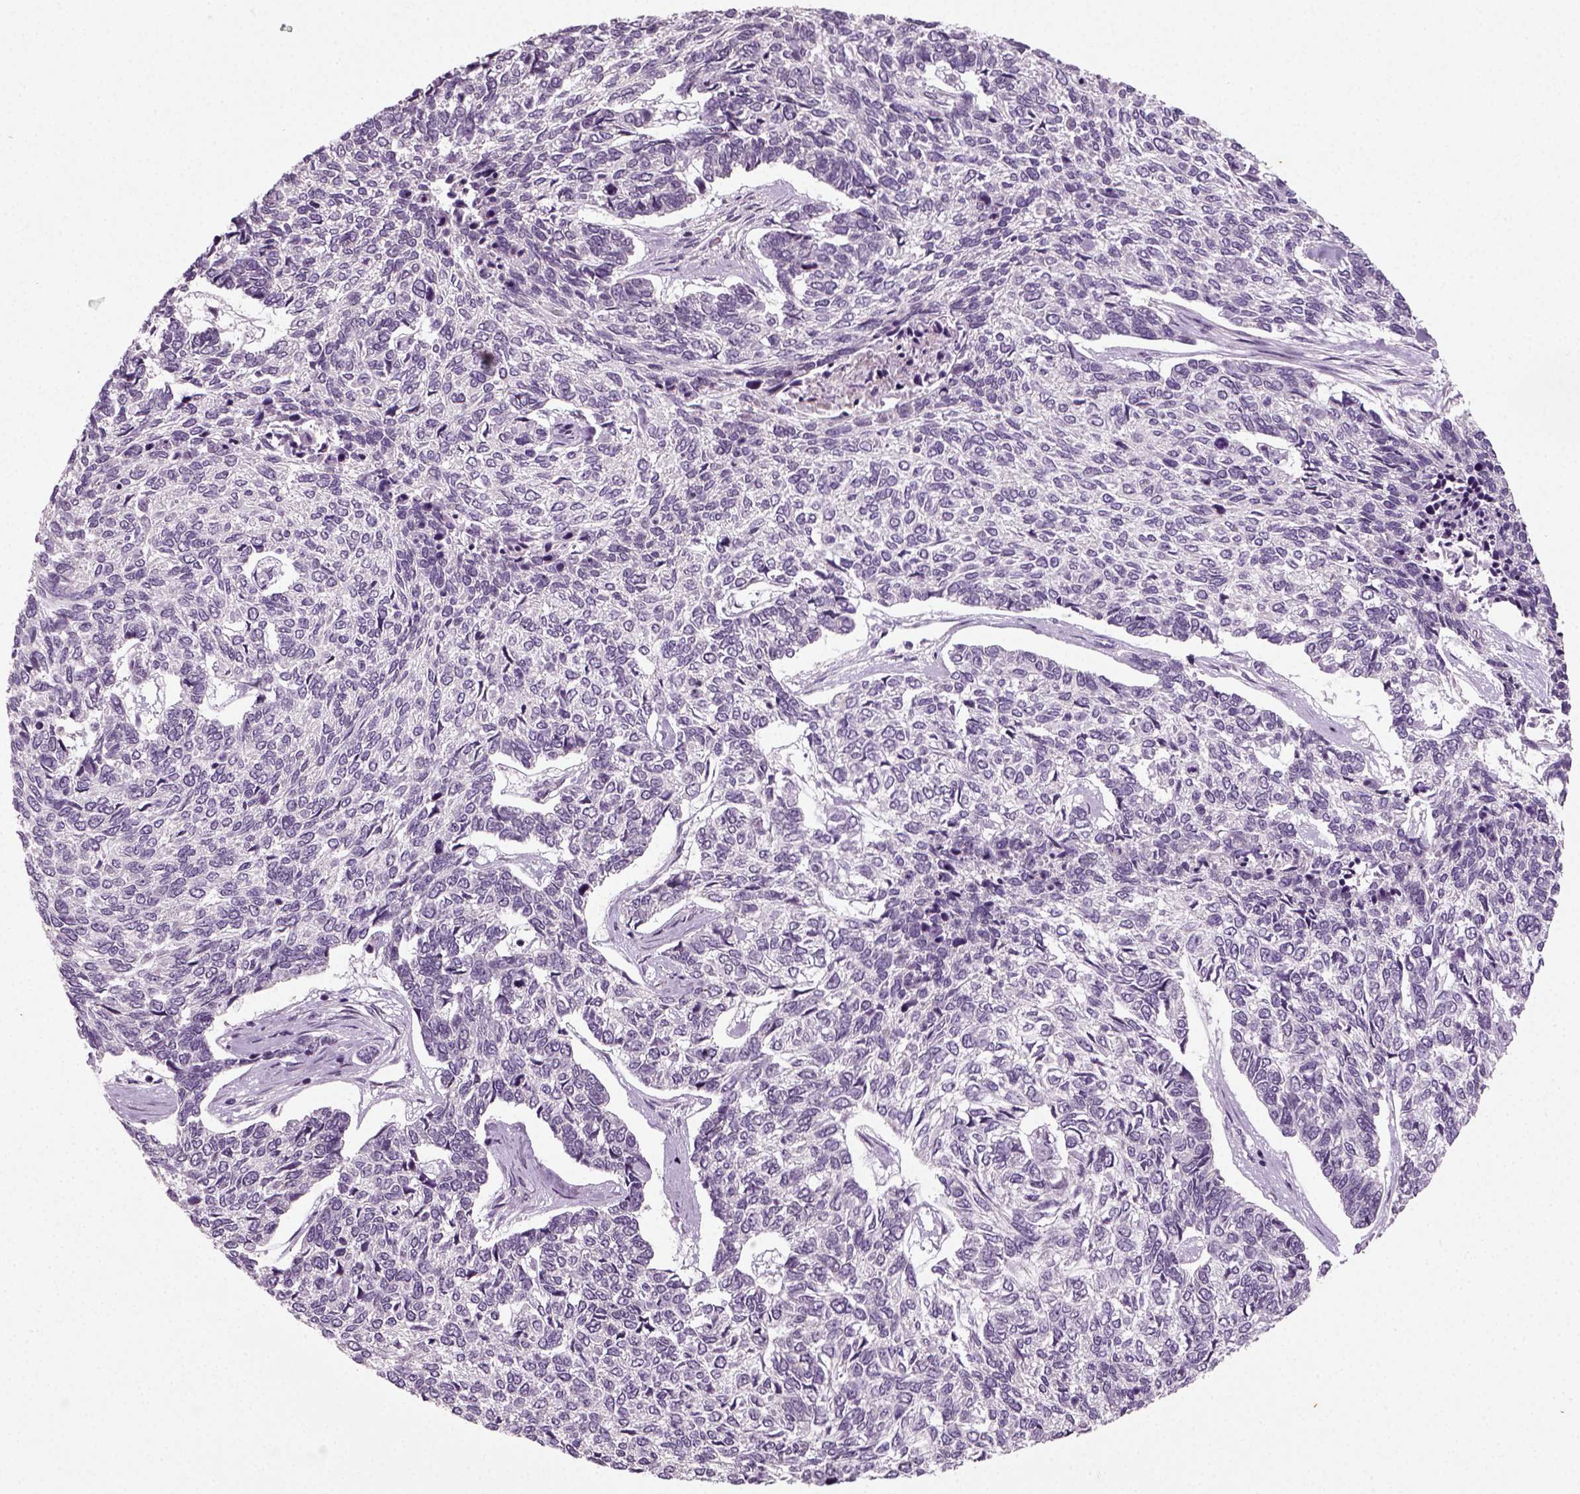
{"staining": {"intensity": "negative", "quantity": "none", "location": "none"}, "tissue": "skin cancer", "cell_type": "Tumor cells", "image_type": "cancer", "snomed": [{"axis": "morphology", "description": "Basal cell carcinoma"}, {"axis": "topography", "description": "Skin"}], "caption": "Immunohistochemical staining of human basal cell carcinoma (skin) shows no significant staining in tumor cells. (Brightfield microscopy of DAB IHC at high magnification).", "gene": "SYNGAP1", "patient": {"sex": "female", "age": 65}}